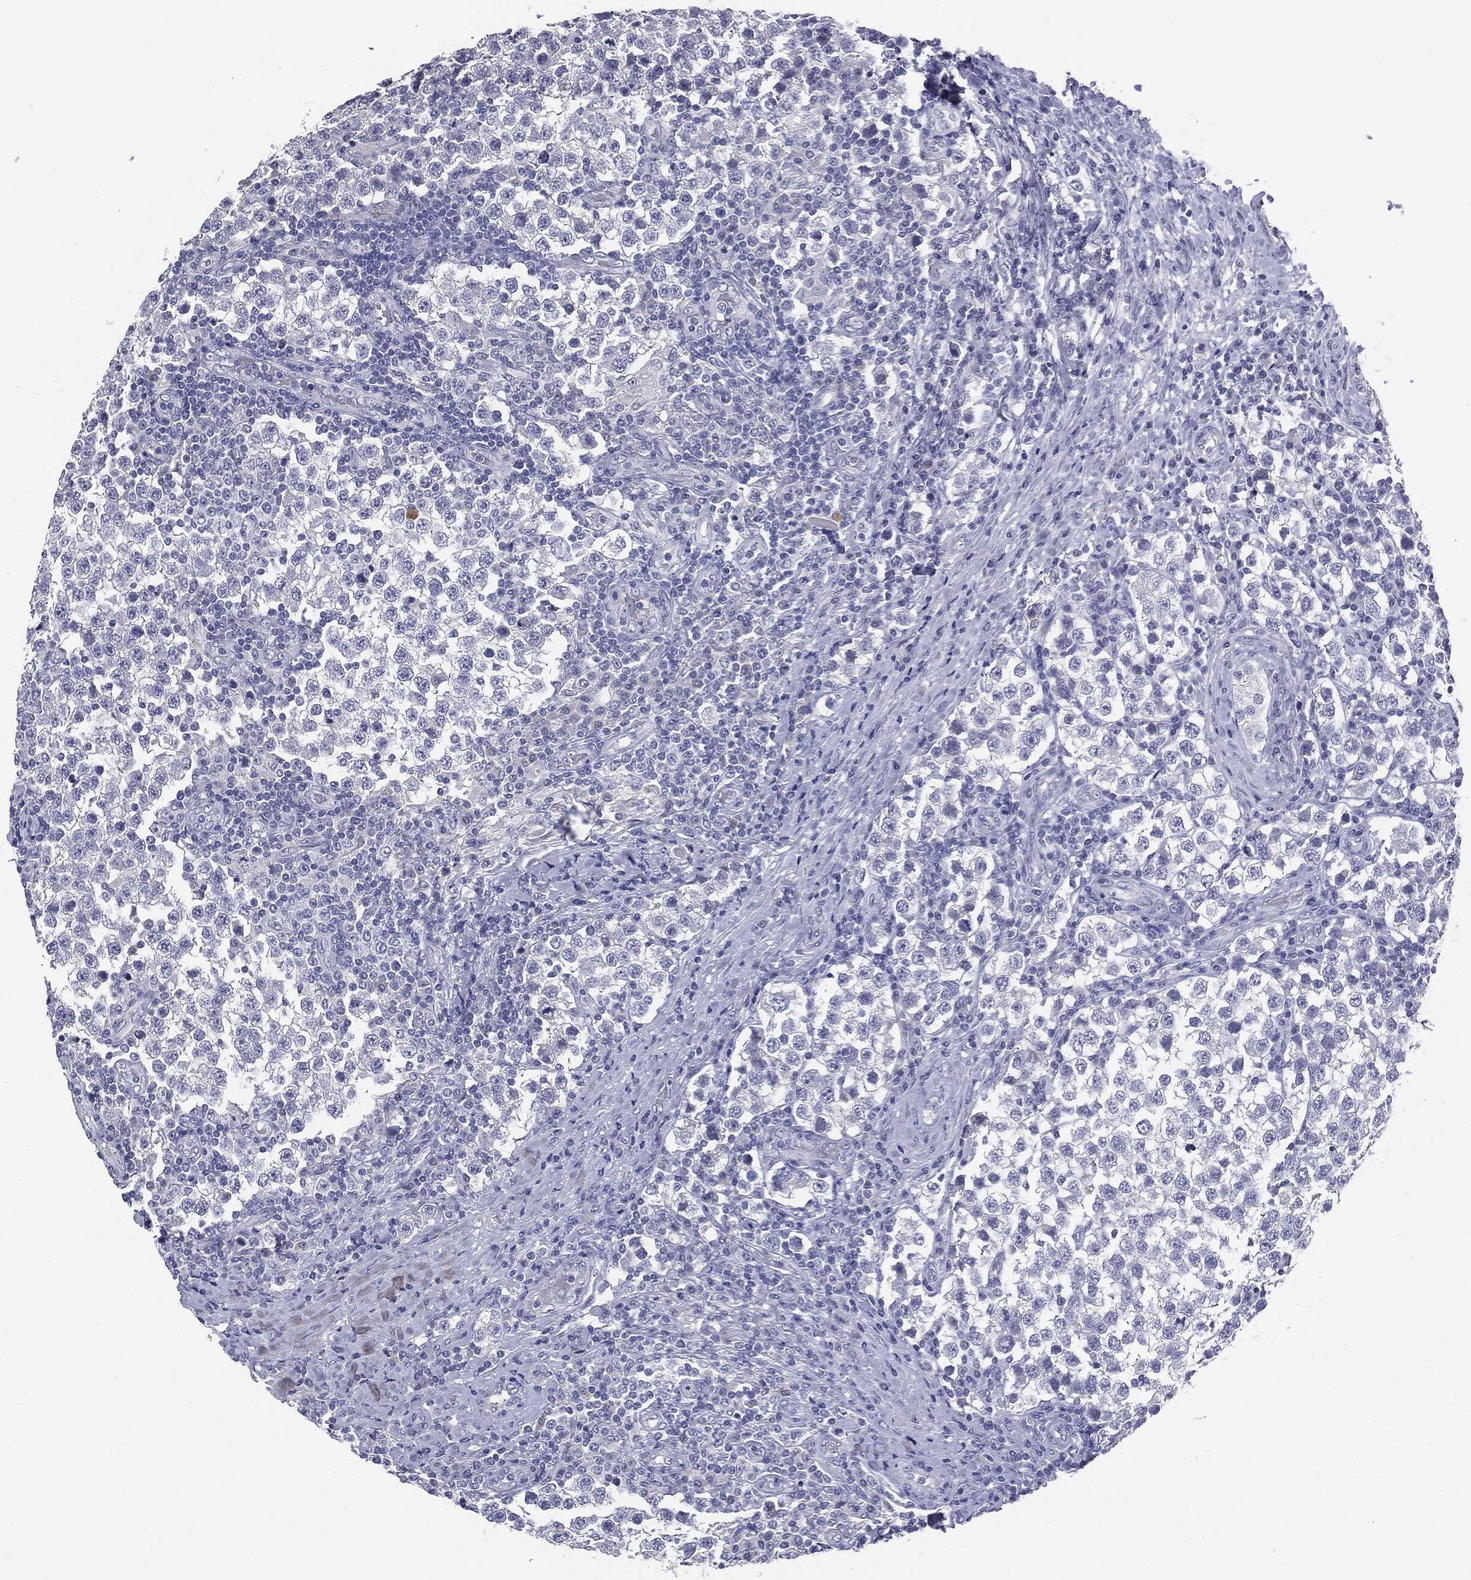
{"staining": {"intensity": "negative", "quantity": "none", "location": "none"}, "tissue": "testis cancer", "cell_type": "Tumor cells", "image_type": "cancer", "snomed": [{"axis": "morphology", "description": "Seminoma, NOS"}, {"axis": "topography", "description": "Testis"}], "caption": "High power microscopy image of an immunohistochemistry (IHC) histopathology image of seminoma (testis), revealing no significant expression in tumor cells. (Brightfield microscopy of DAB IHC at high magnification).", "gene": "AFP", "patient": {"sex": "male", "age": 34}}